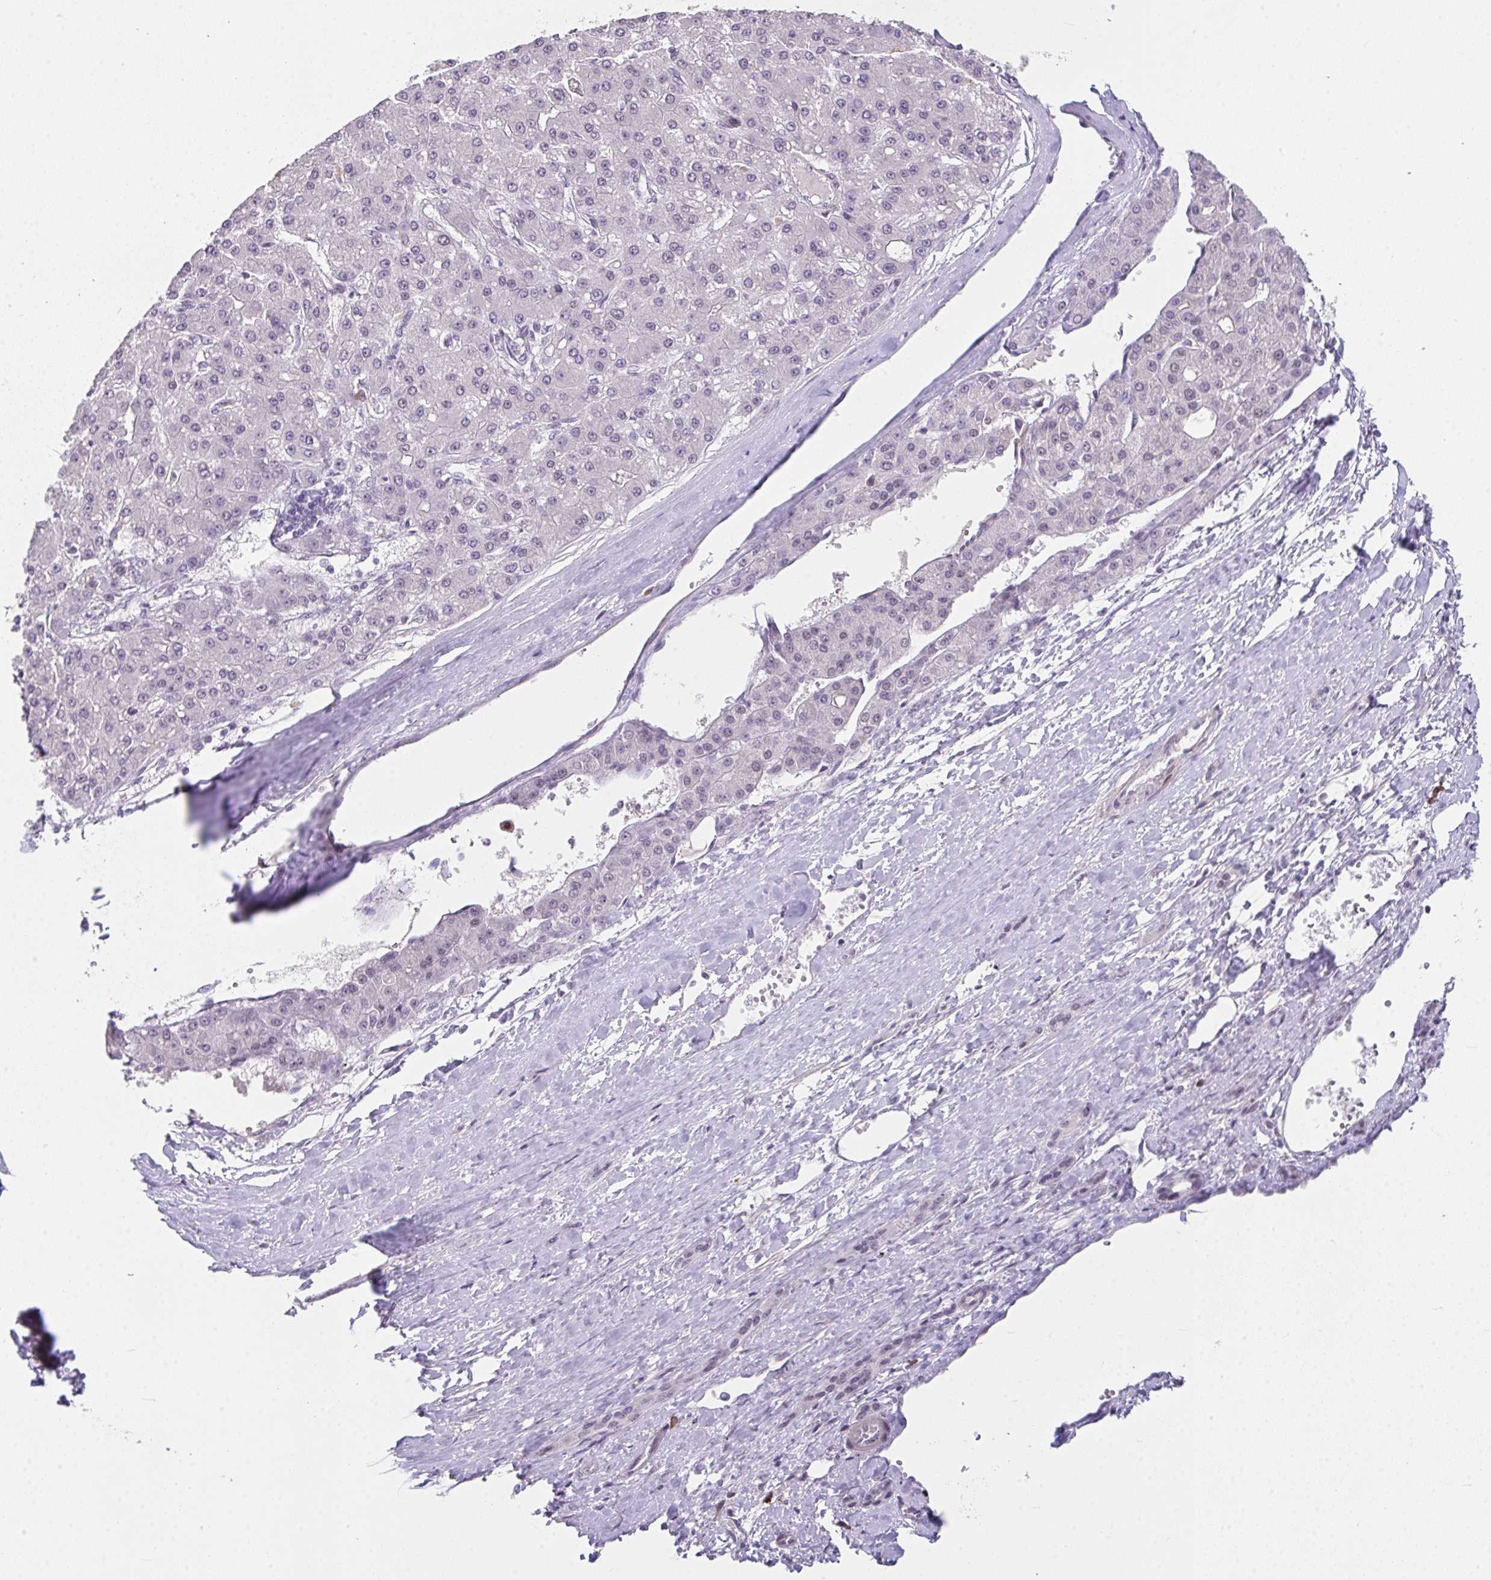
{"staining": {"intensity": "negative", "quantity": "none", "location": "none"}, "tissue": "liver cancer", "cell_type": "Tumor cells", "image_type": "cancer", "snomed": [{"axis": "morphology", "description": "Carcinoma, Hepatocellular, NOS"}, {"axis": "topography", "description": "Liver"}], "caption": "The image reveals no significant staining in tumor cells of hepatocellular carcinoma (liver). (DAB (3,3'-diaminobenzidine) immunohistochemistry visualized using brightfield microscopy, high magnification).", "gene": "RBBP6", "patient": {"sex": "male", "age": 67}}